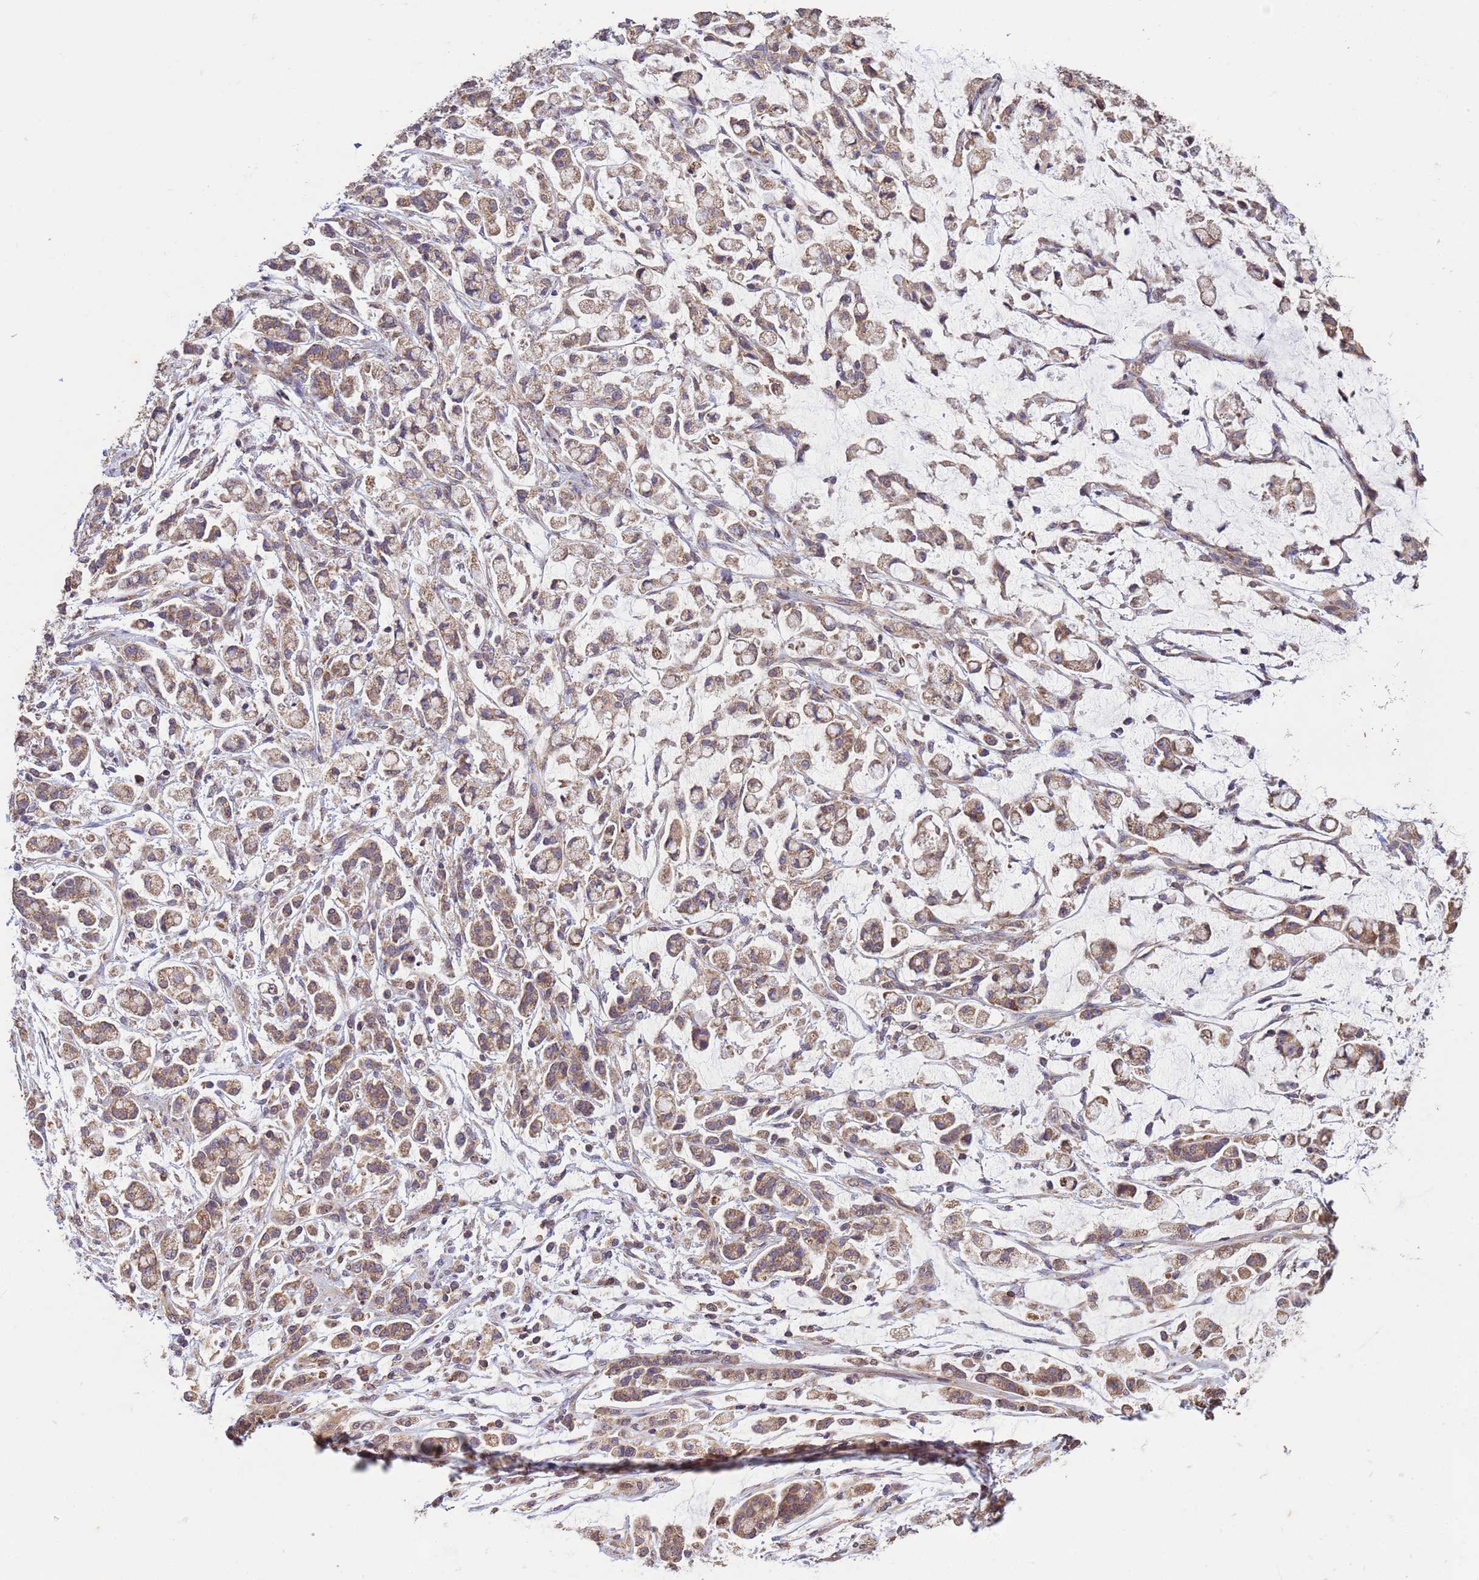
{"staining": {"intensity": "weak", "quantity": ">75%", "location": "cytoplasmic/membranous"}, "tissue": "stomach cancer", "cell_type": "Tumor cells", "image_type": "cancer", "snomed": [{"axis": "morphology", "description": "Adenocarcinoma, NOS"}, {"axis": "topography", "description": "Stomach"}], "caption": "Stomach adenocarcinoma tissue displays weak cytoplasmic/membranous expression in approximately >75% of tumor cells", "gene": "P2RX7", "patient": {"sex": "female", "age": 60}}